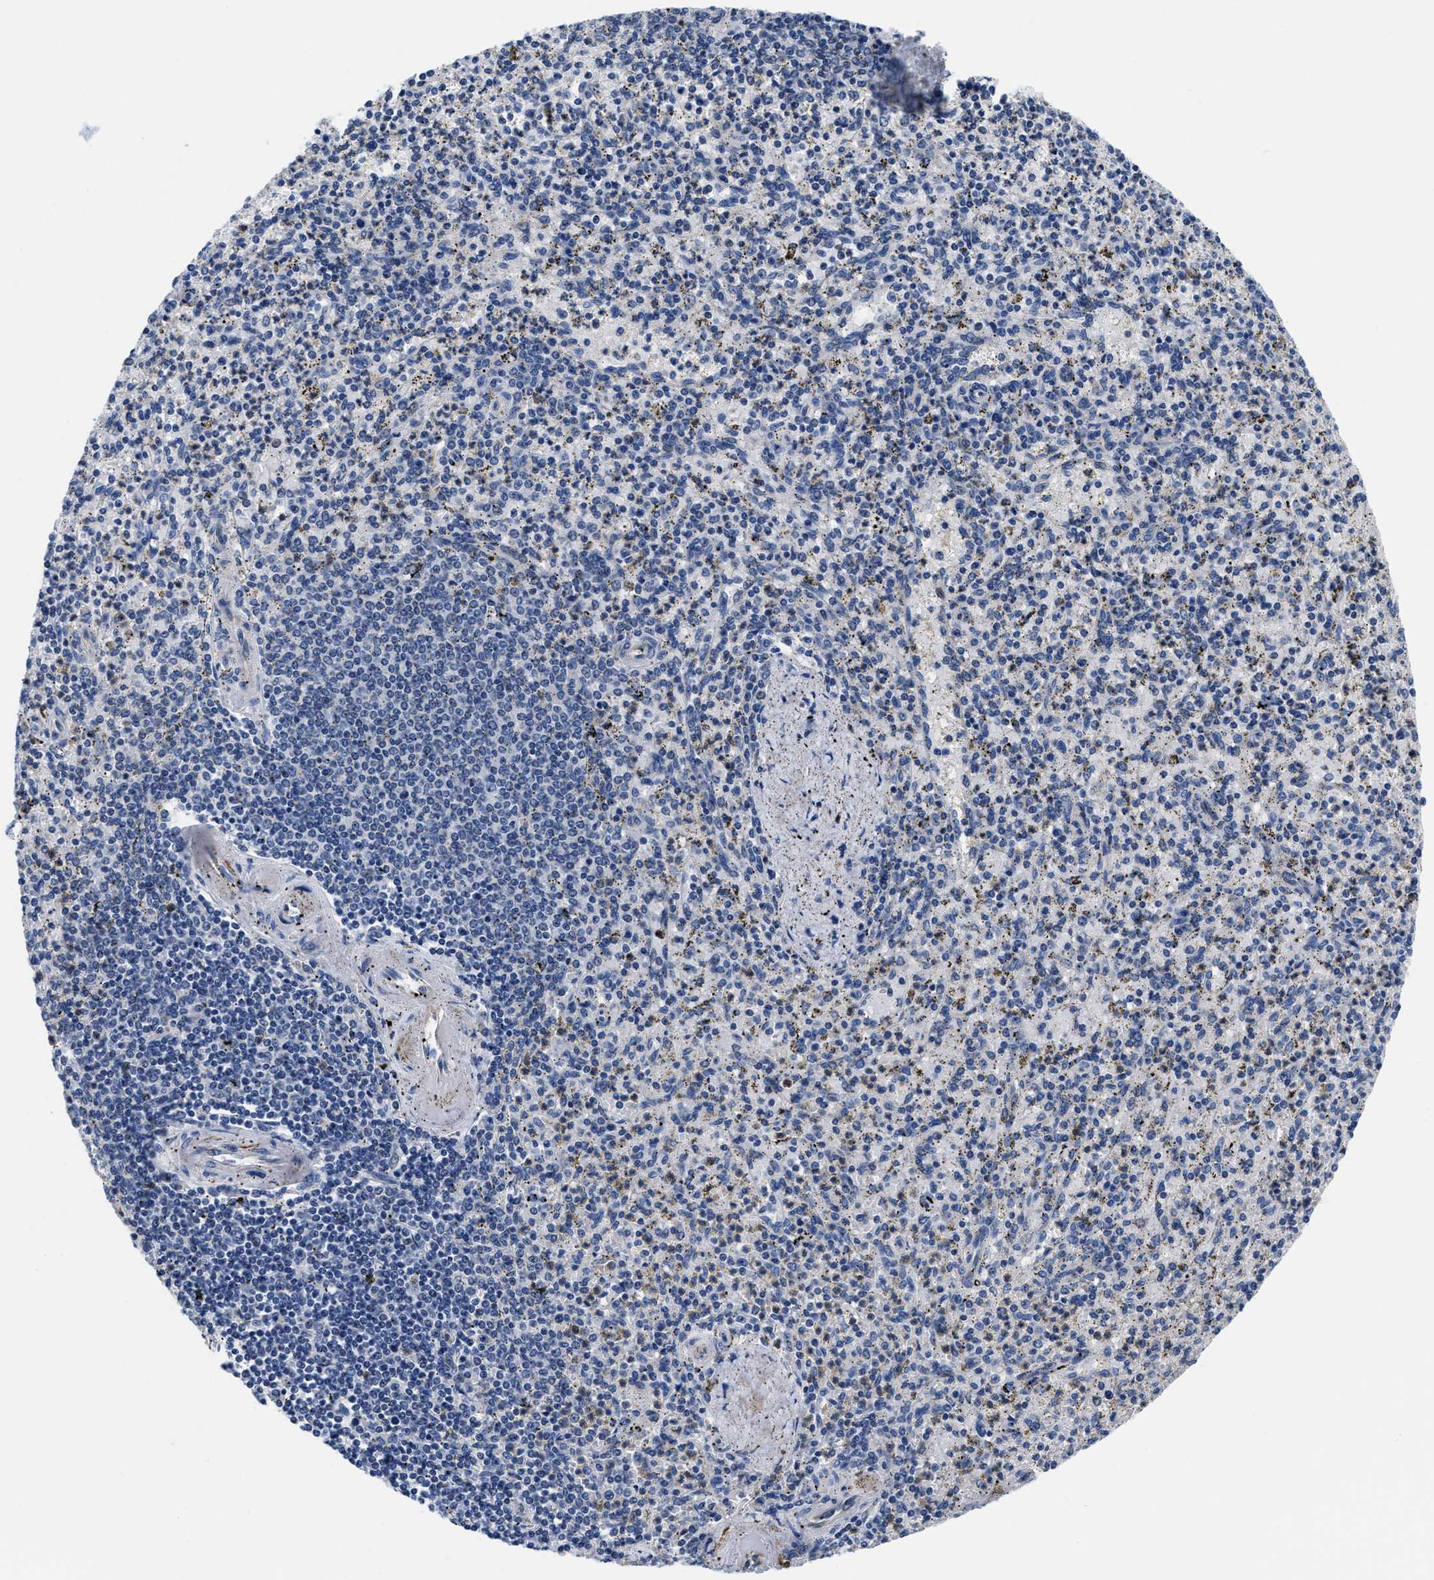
{"staining": {"intensity": "negative", "quantity": "none", "location": "none"}, "tissue": "spleen", "cell_type": "Cells in red pulp", "image_type": "normal", "snomed": [{"axis": "morphology", "description": "Normal tissue, NOS"}, {"axis": "topography", "description": "Spleen"}], "caption": "Immunohistochemistry (IHC) micrograph of benign spleen: human spleen stained with DAB (3,3'-diaminobenzidine) shows no significant protein positivity in cells in red pulp. (Stains: DAB immunohistochemistry (IHC) with hematoxylin counter stain, Microscopy: brightfield microscopy at high magnification).", "gene": "SLC35F1", "patient": {"sex": "male", "age": 72}}